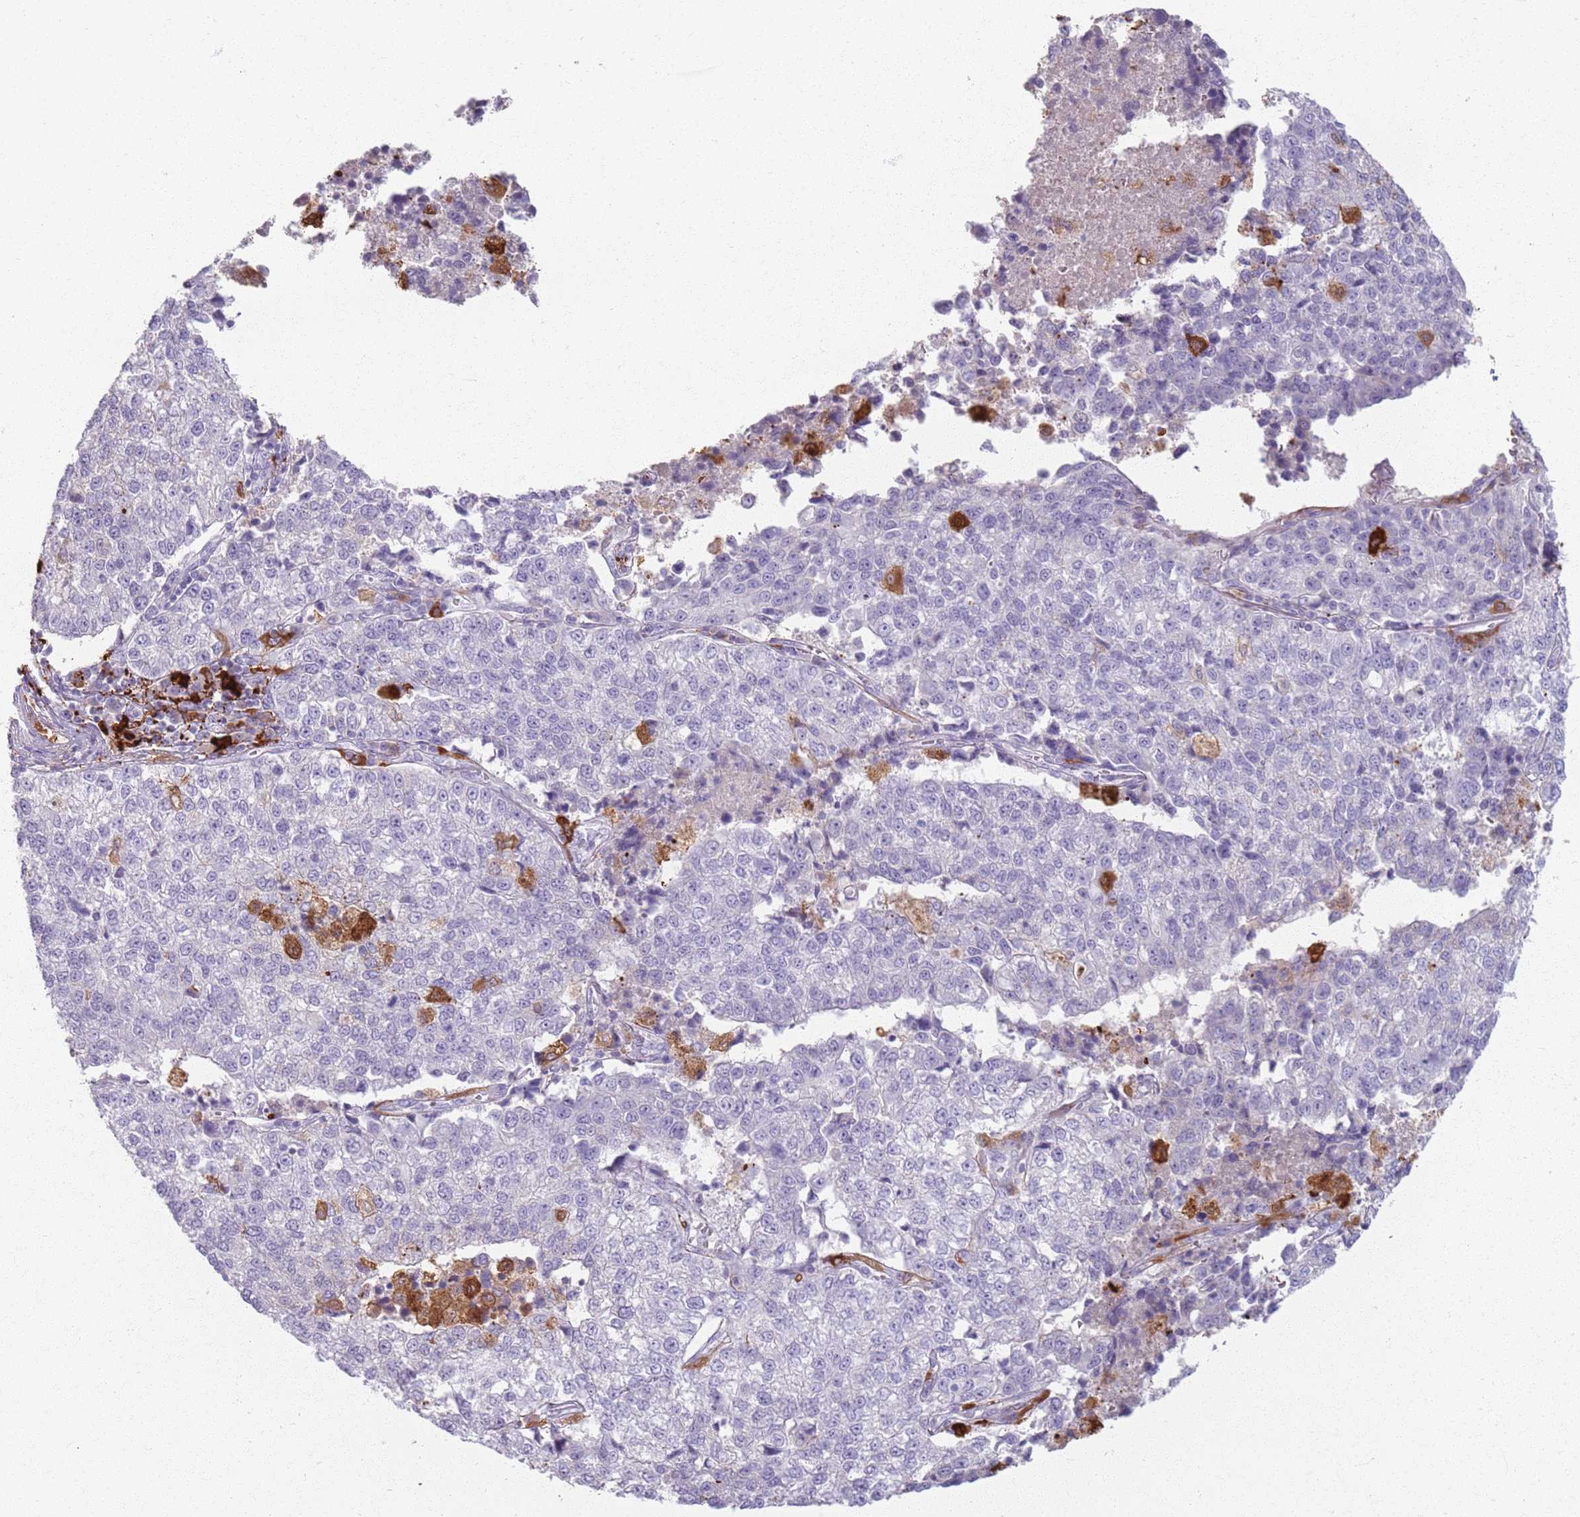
{"staining": {"intensity": "negative", "quantity": "none", "location": "none"}, "tissue": "lung cancer", "cell_type": "Tumor cells", "image_type": "cancer", "snomed": [{"axis": "morphology", "description": "Adenocarcinoma, NOS"}, {"axis": "topography", "description": "Lung"}], "caption": "An immunohistochemistry (IHC) image of adenocarcinoma (lung) is shown. There is no staining in tumor cells of adenocarcinoma (lung).", "gene": "GDPGP1", "patient": {"sex": "male", "age": 49}}